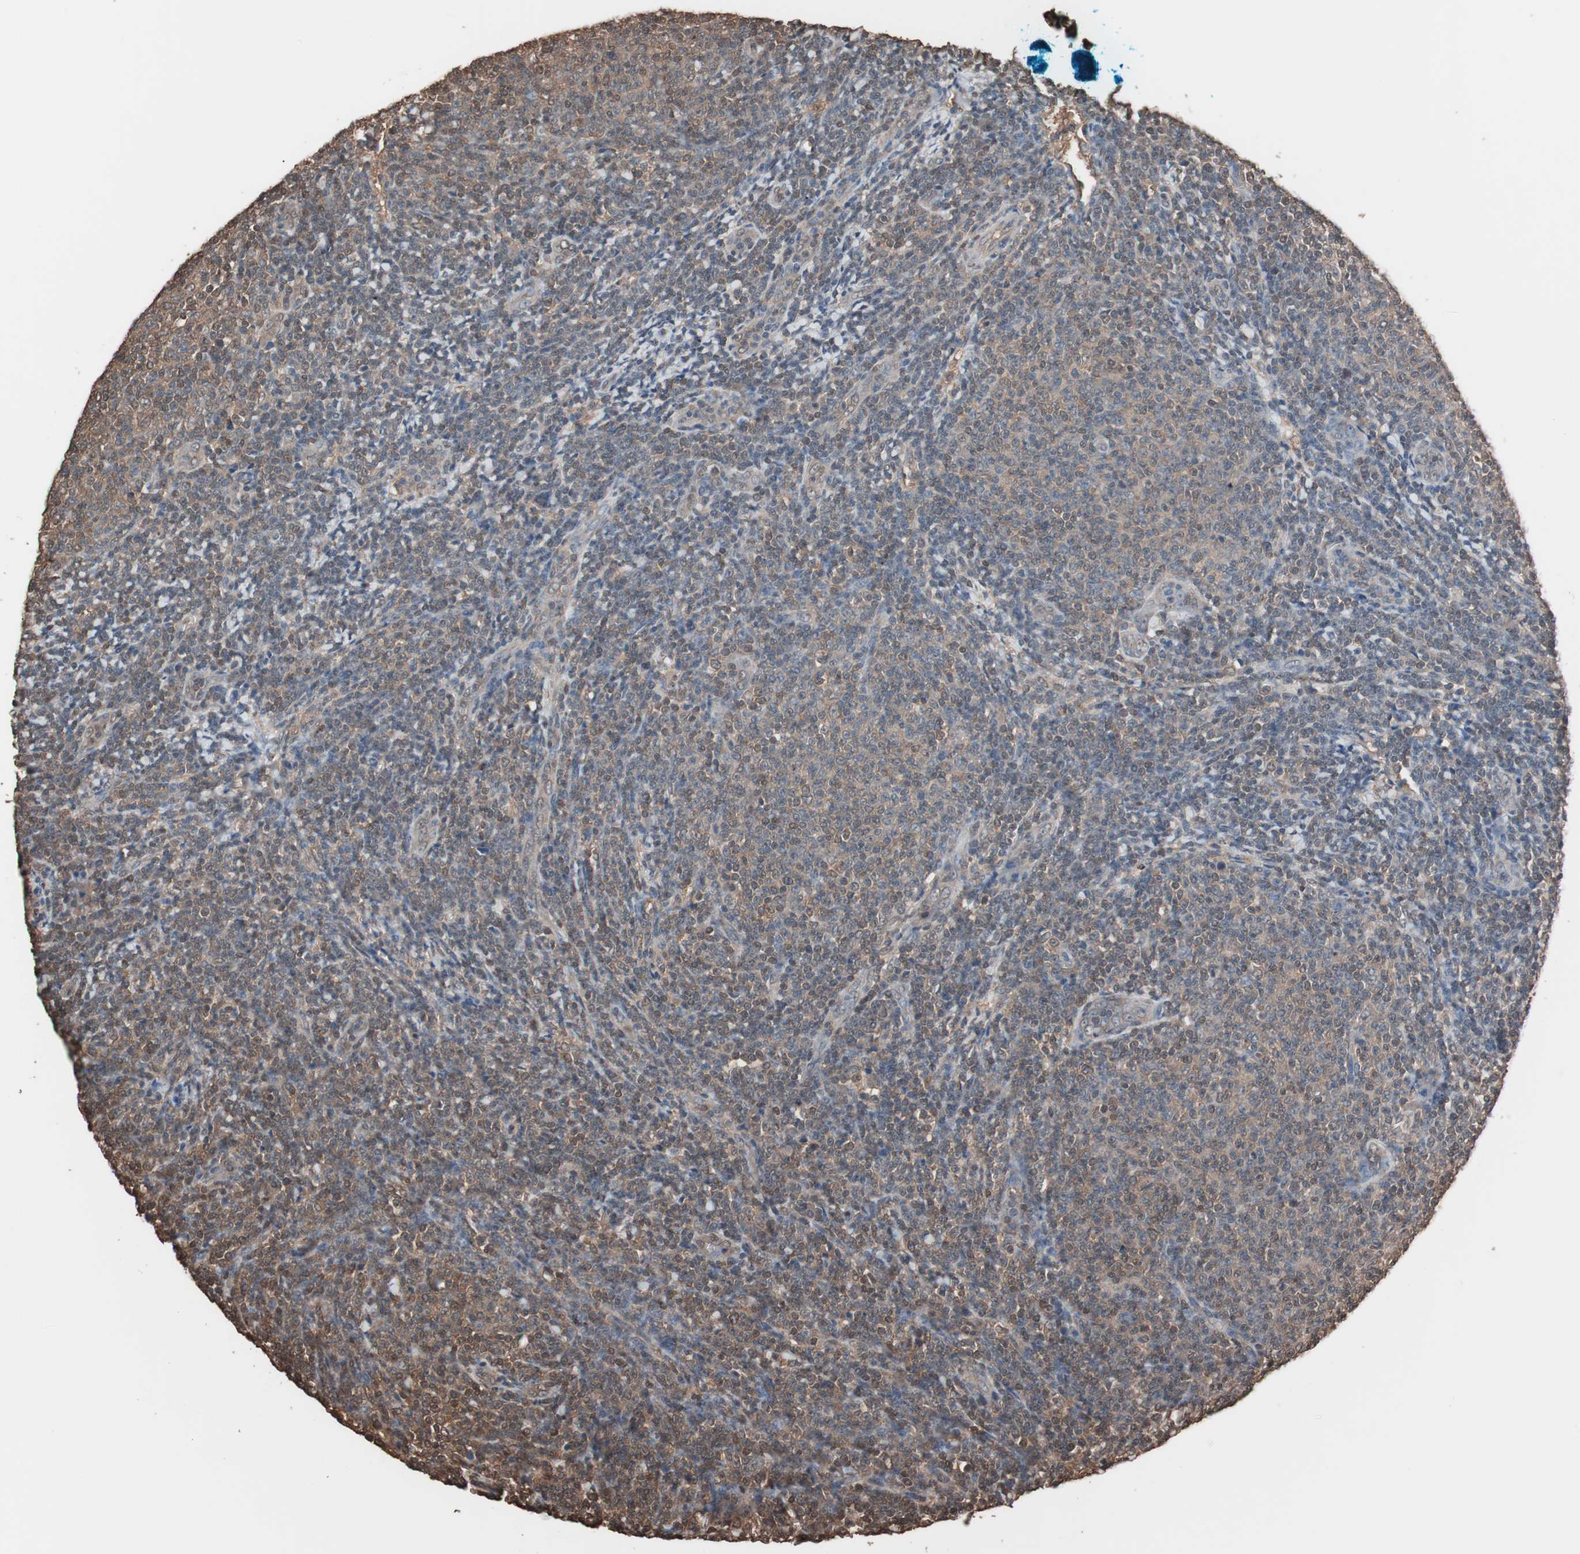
{"staining": {"intensity": "moderate", "quantity": "<25%", "location": "cytoplasmic/membranous"}, "tissue": "lymphoma", "cell_type": "Tumor cells", "image_type": "cancer", "snomed": [{"axis": "morphology", "description": "Malignant lymphoma, non-Hodgkin's type, Low grade"}, {"axis": "topography", "description": "Lymph node"}], "caption": "Immunohistochemistry (IHC) of malignant lymphoma, non-Hodgkin's type (low-grade) displays low levels of moderate cytoplasmic/membranous positivity in about <25% of tumor cells.", "gene": "CALM2", "patient": {"sex": "male", "age": 66}}